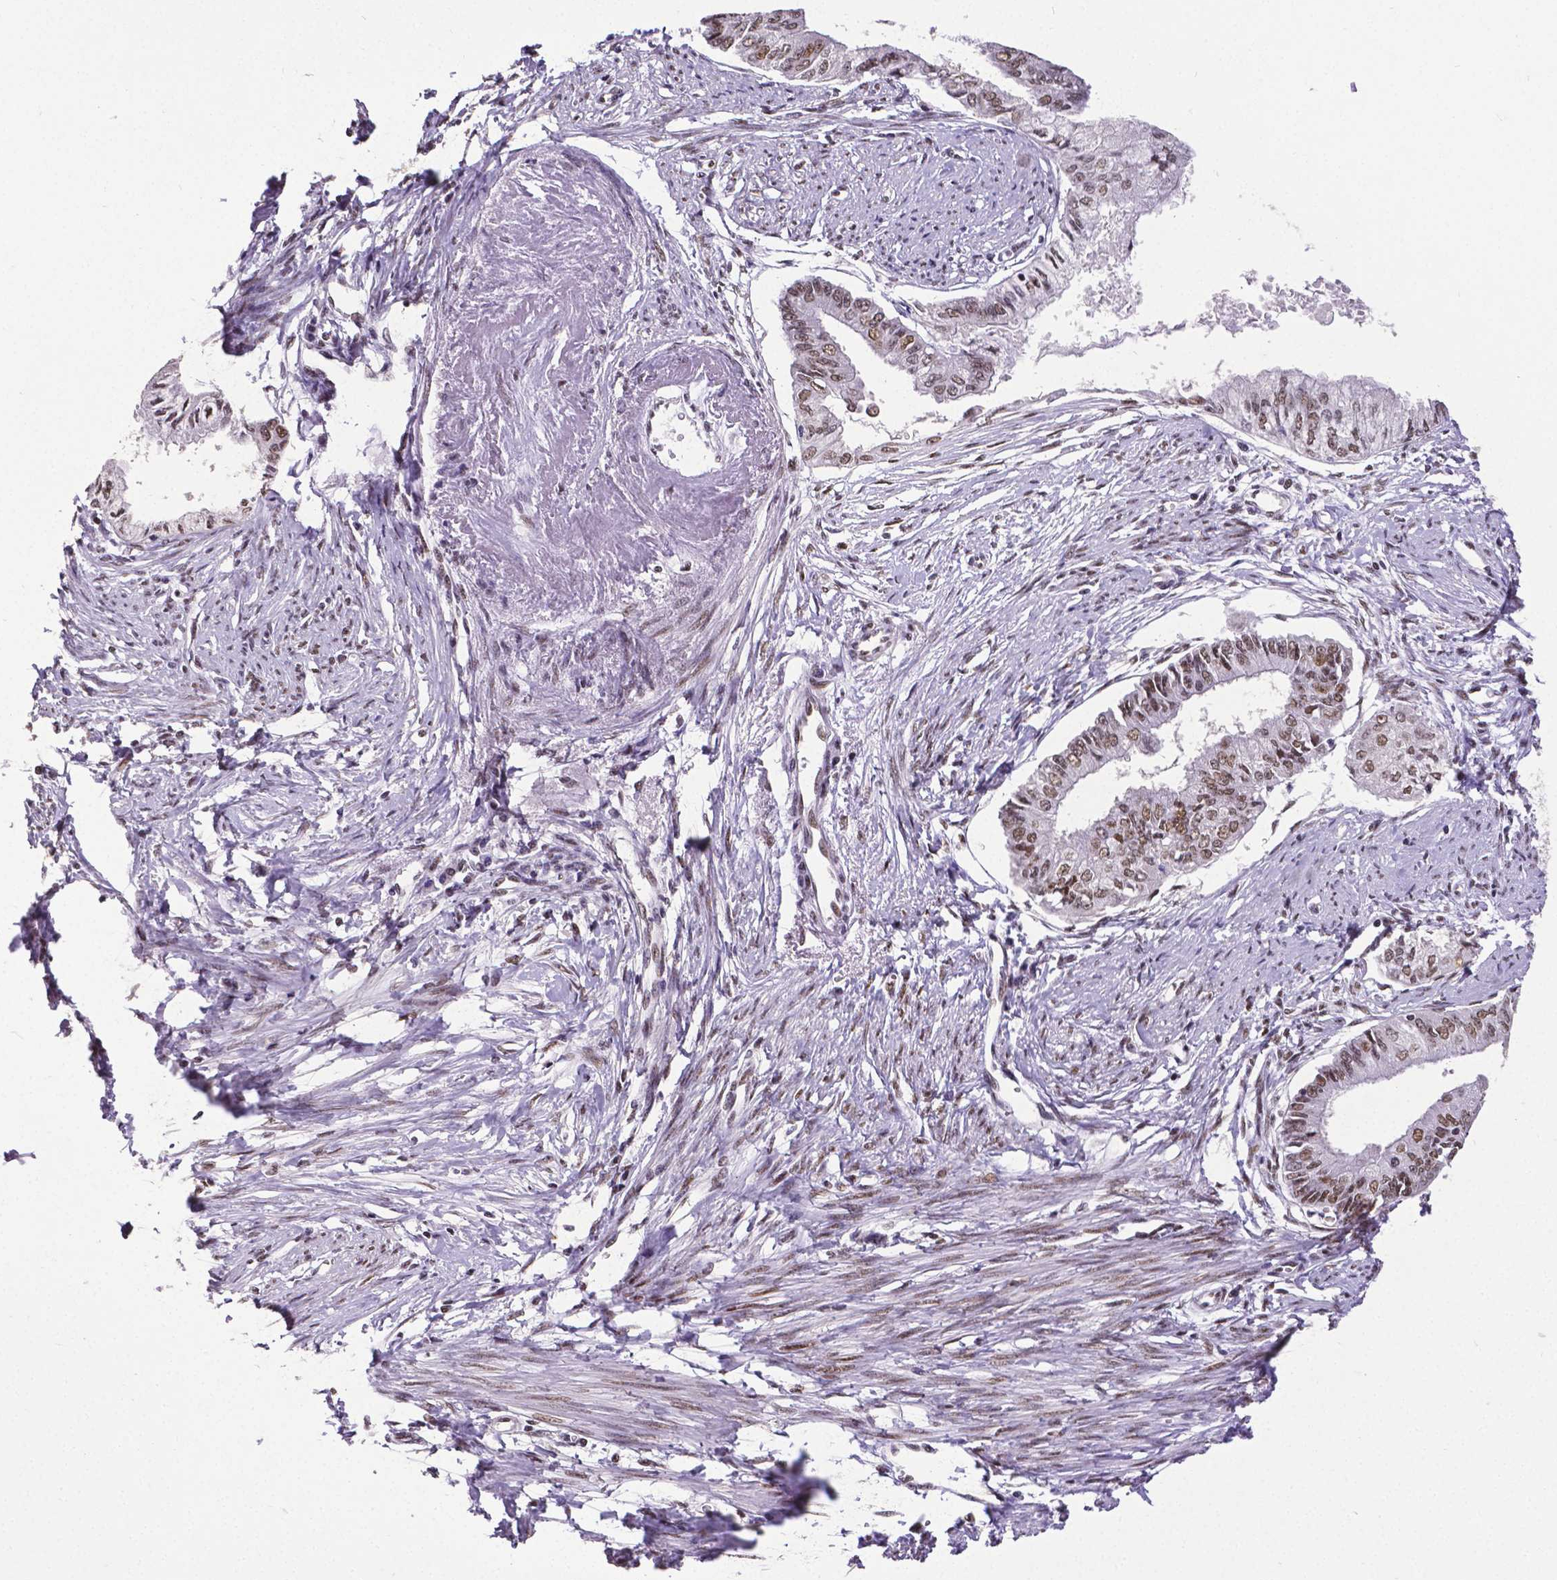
{"staining": {"intensity": "weak", "quantity": ">75%", "location": "nuclear"}, "tissue": "endometrial cancer", "cell_type": "Tumor cells", "image_type": "cancer", "snomed": [{"axis": "morphology", "description": "Adenocarcinoma, NOS"}, {"axis": "topography", "description": "Endometrium"}], "caption": "Immunohistochemistry histopathology image of adenocarcinoma (endometrial) stained for a protein (brown), which reveals low levels of weak nuclear staining in about >75% of tumor cells.", "gene": "REST", "patient": {"sex": "female", "age": 76}}